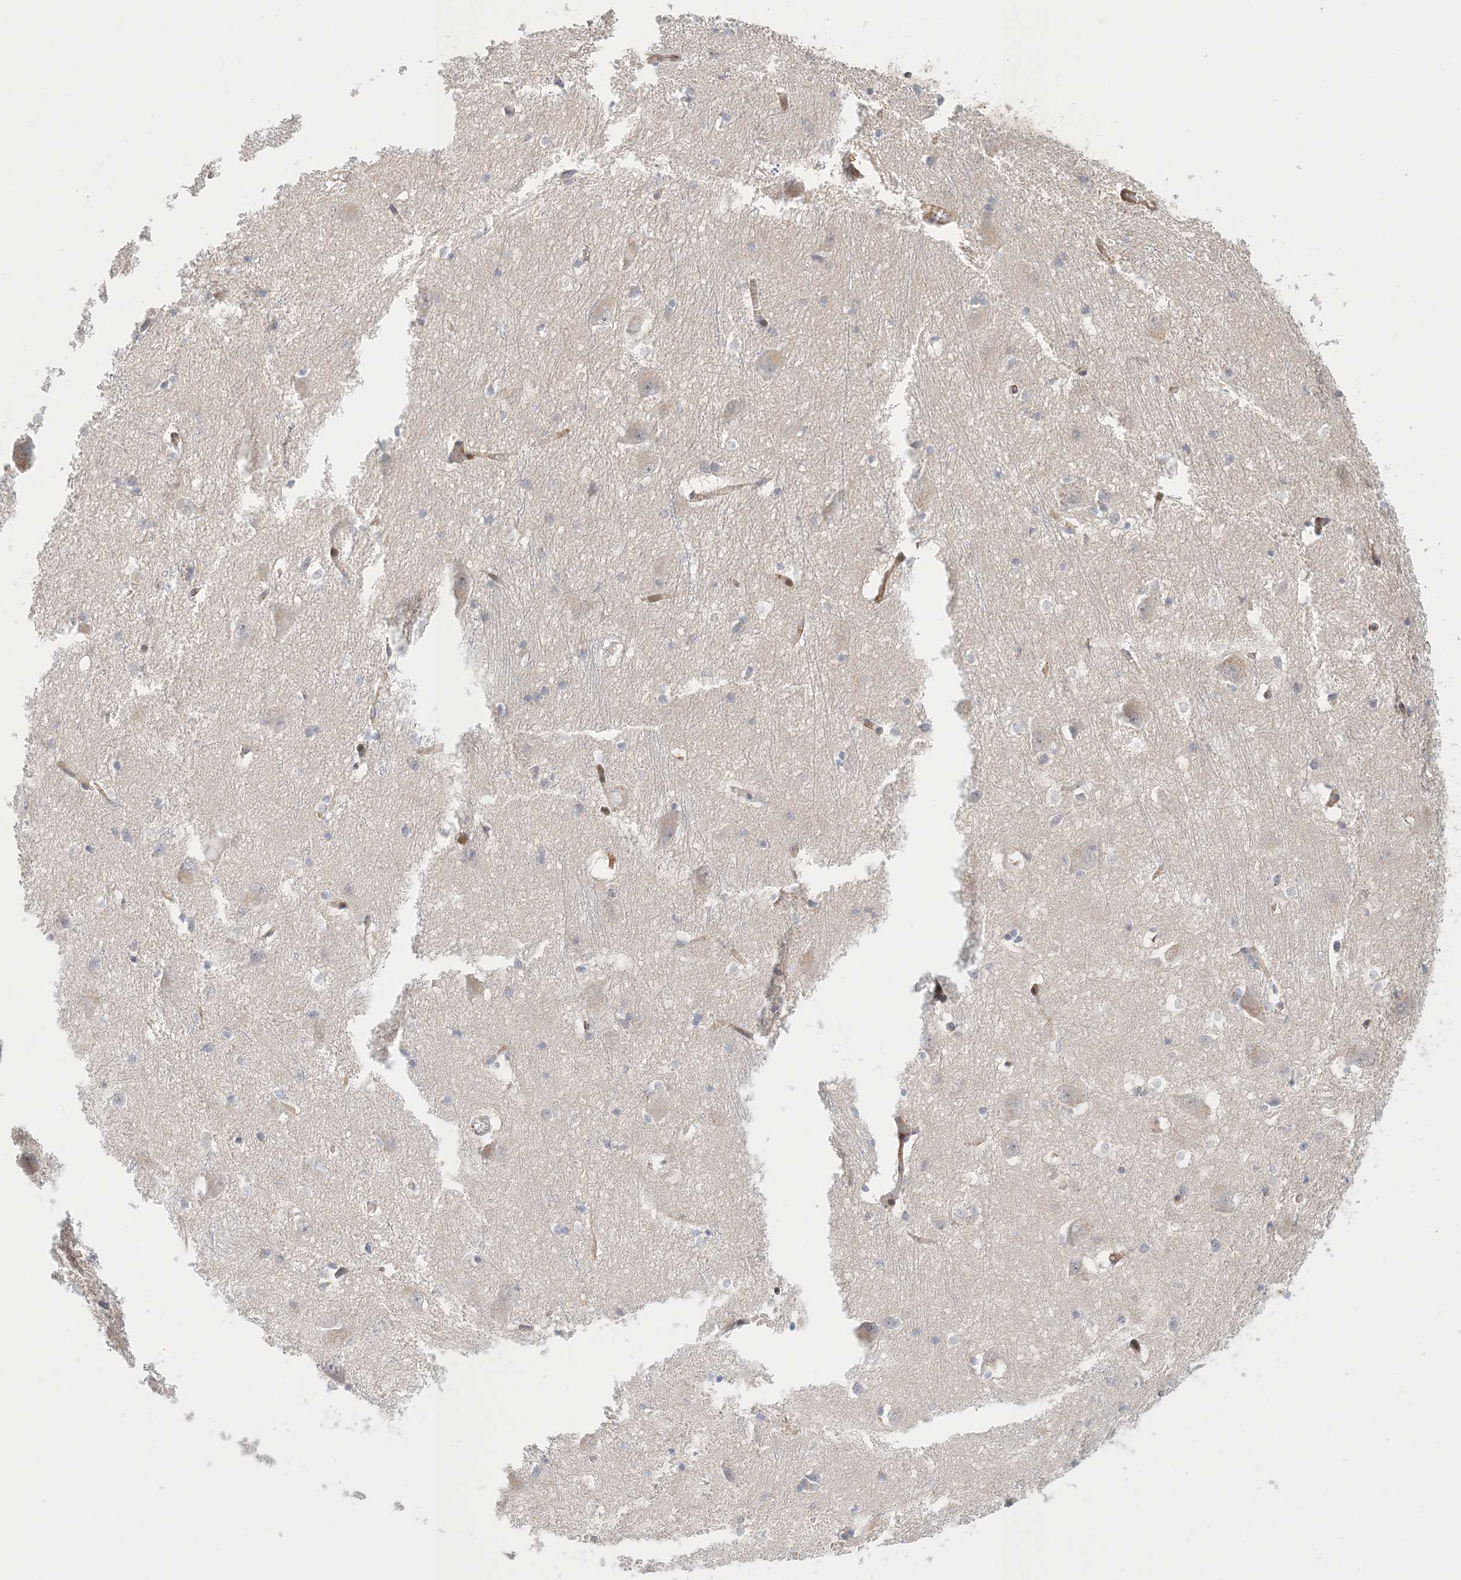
{"staining": {"intensity": "negative", "quantity": "none", "location": "none"}, "tissue": "caudate", "cell_type": "Glial cells", "image_type": "normal", "snomed": [{"axis": "morphology", "description": "Normal tissue, NOS"}, {"axis": "topography", "description": "Lateral ventricle wall"}], "caption": "Caudate was stained to show a protein in brown. There is no significant expression in glial cells. (Brightfield microscopy of DAB (3,3'-diaminobenzidine) immunohistochemistry (IHC) at high magnification).", "gene": "MAPKBP1", "patient": {"sex": "male", "age": 37}}